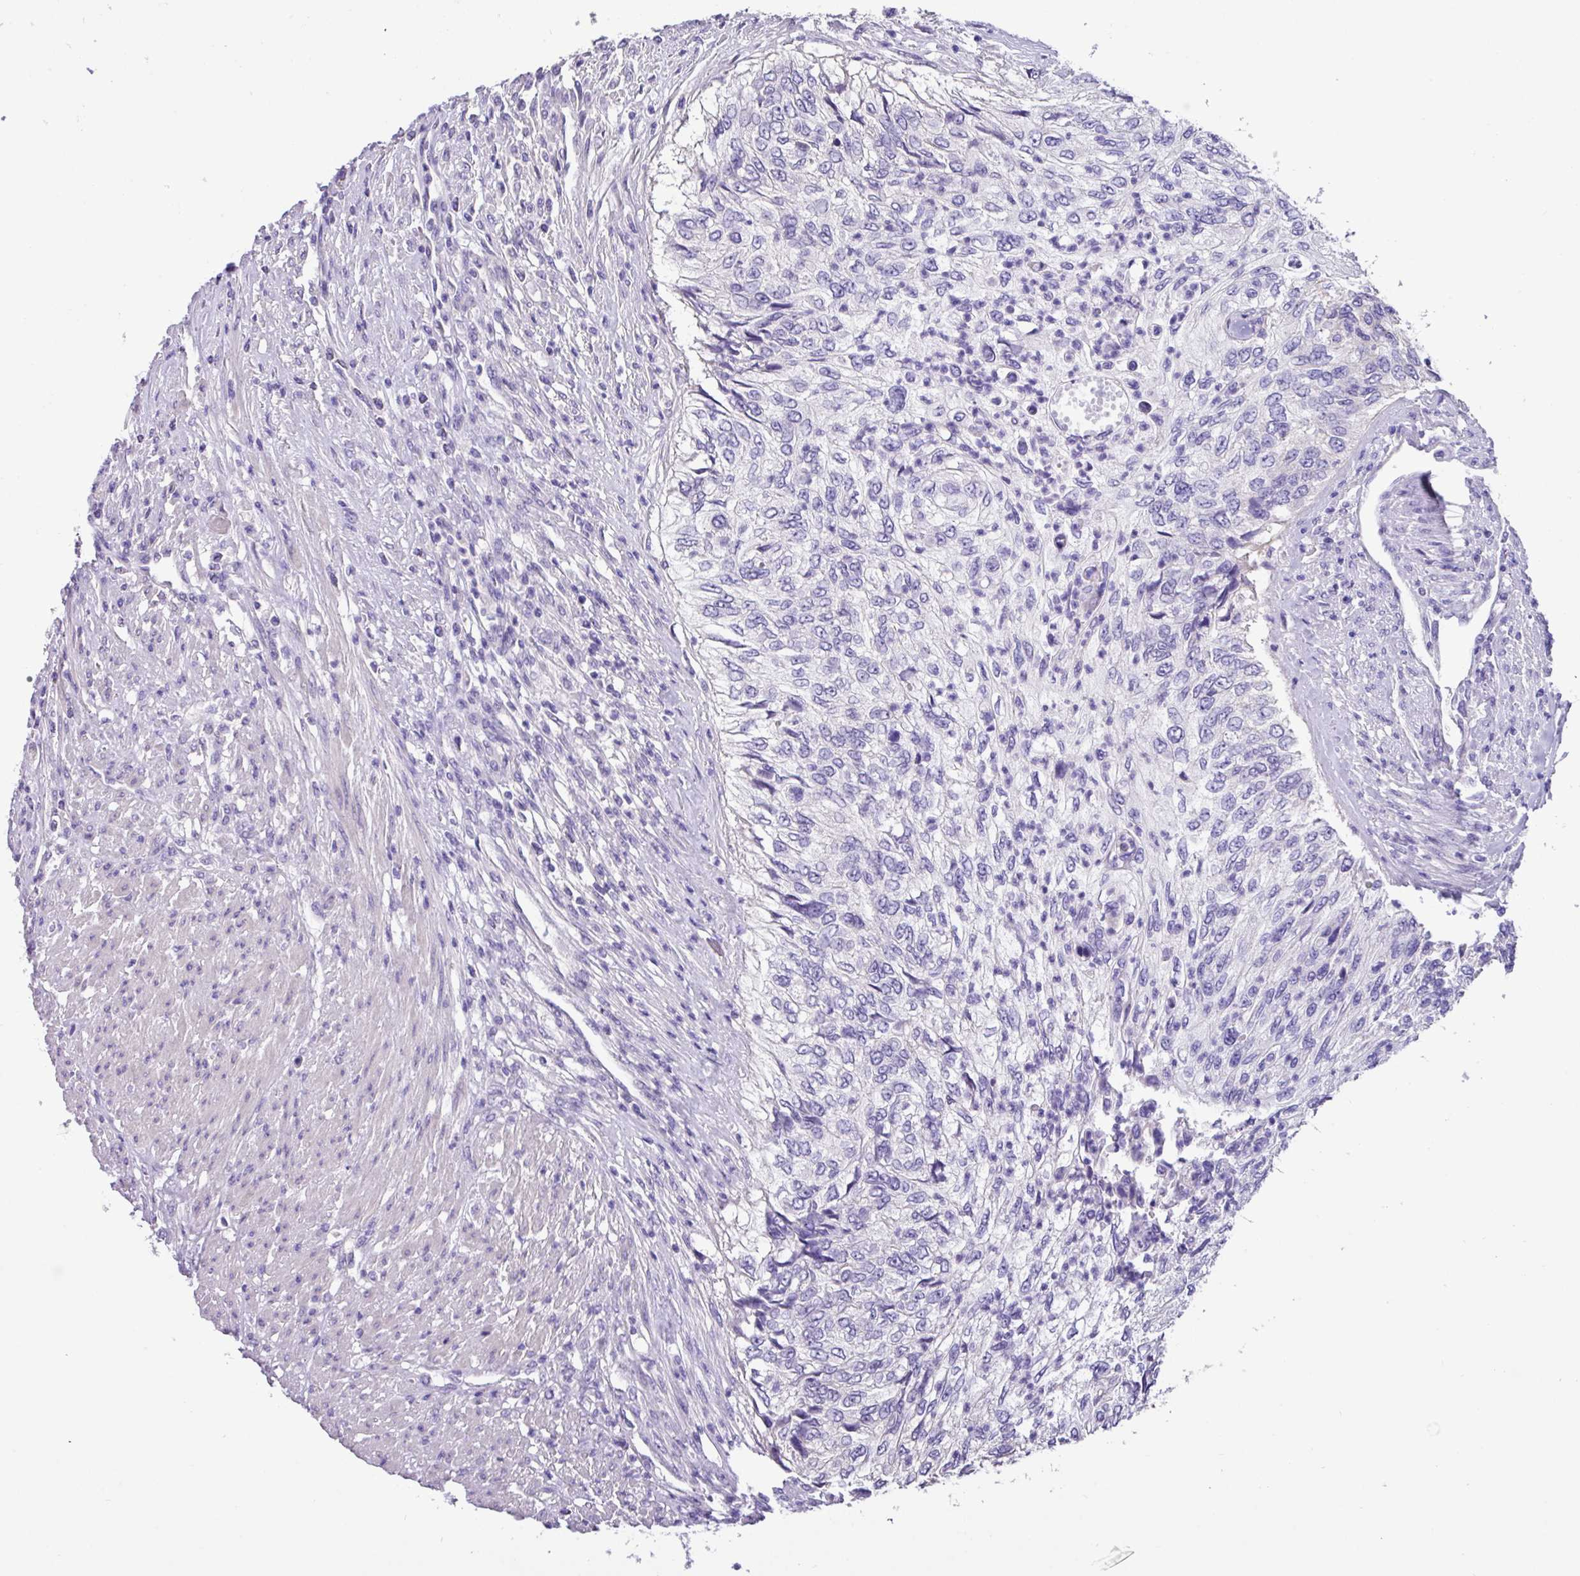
{"staining": {"intensity": "negative", "quantity": "none", "location": "none"}, "tissue": "urothelial cancer", "cell_type": "Tumor cells", "image_type": "cancer", "snomed": [{"axis": "morphology", "description": "Urothelial carcinoma, High grade"}, {"axis": "topography", "description": "Urinary bladder"}], "caption": "Urothelial cancer stained for a protein using IHC shows no positivity tumor cells.", "gene": "EPCAM", "patient": {"sex": "female", "age": 60}}